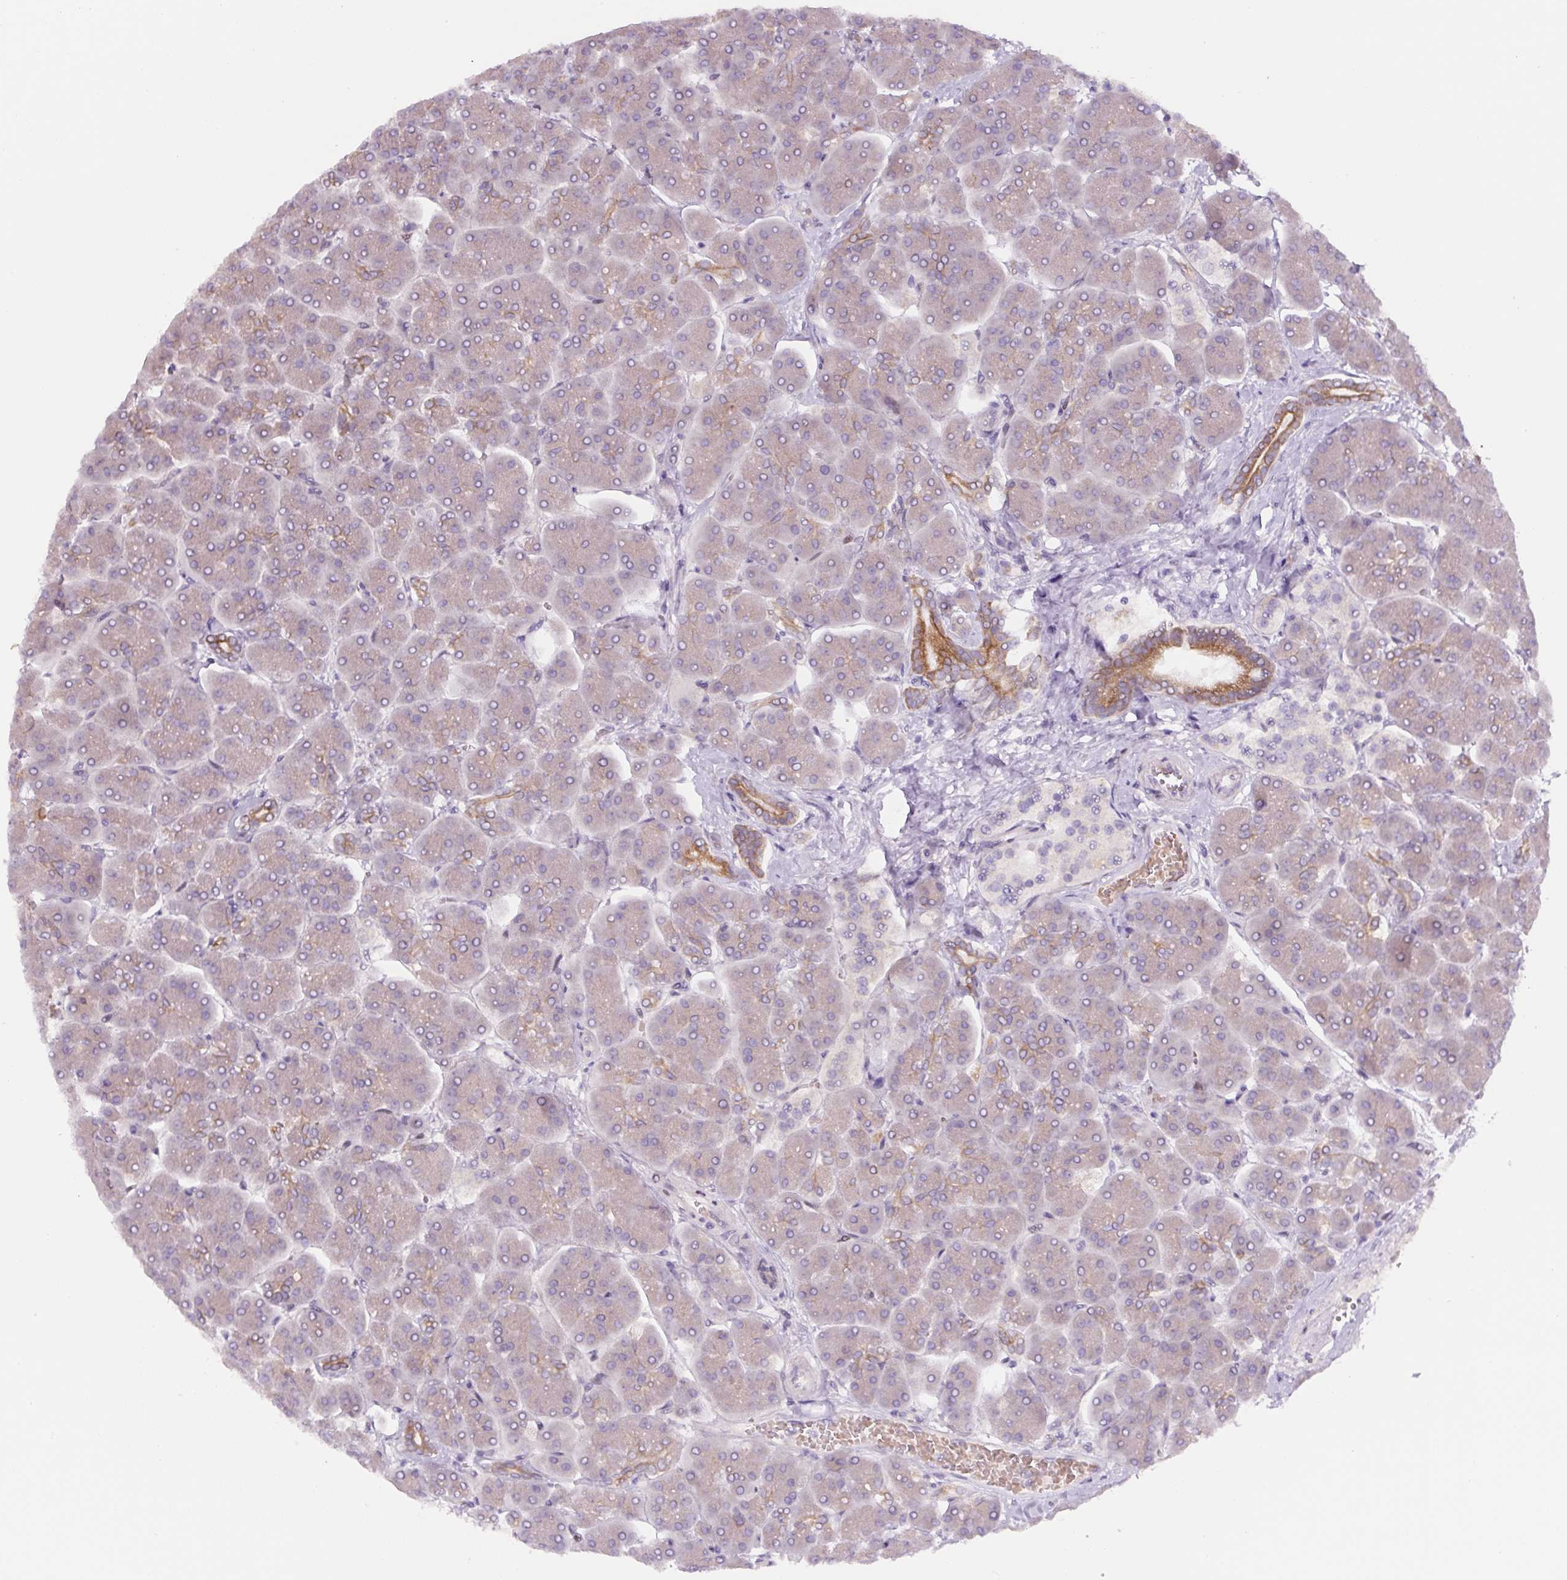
{"staining": {"intensity": "moderate", "quantity": "<25%", "location": "cytoplasmic/membranous"}, "tissue": "pancreas", "cell_type": "Exocrine glandular cells", "image_type": "normal", "snomed": [{"axis": "morphology", "description": "Normal tissue, NOS"}, {"axis": "topography", "description": "Pancreas"}, {"axis": "topography", "description": "Peripheral nerve tissue"}], "caption": "Protein analysis of unremarkable pancreas exhibits moderate cytoplasmic/membranous expression in about <25% of exocrine glandular cells. (Brightfield microscopy of DAB IHC at high magnification).", "gene": "YIF1B", "patient": {"sex": "male", "age": 54}}